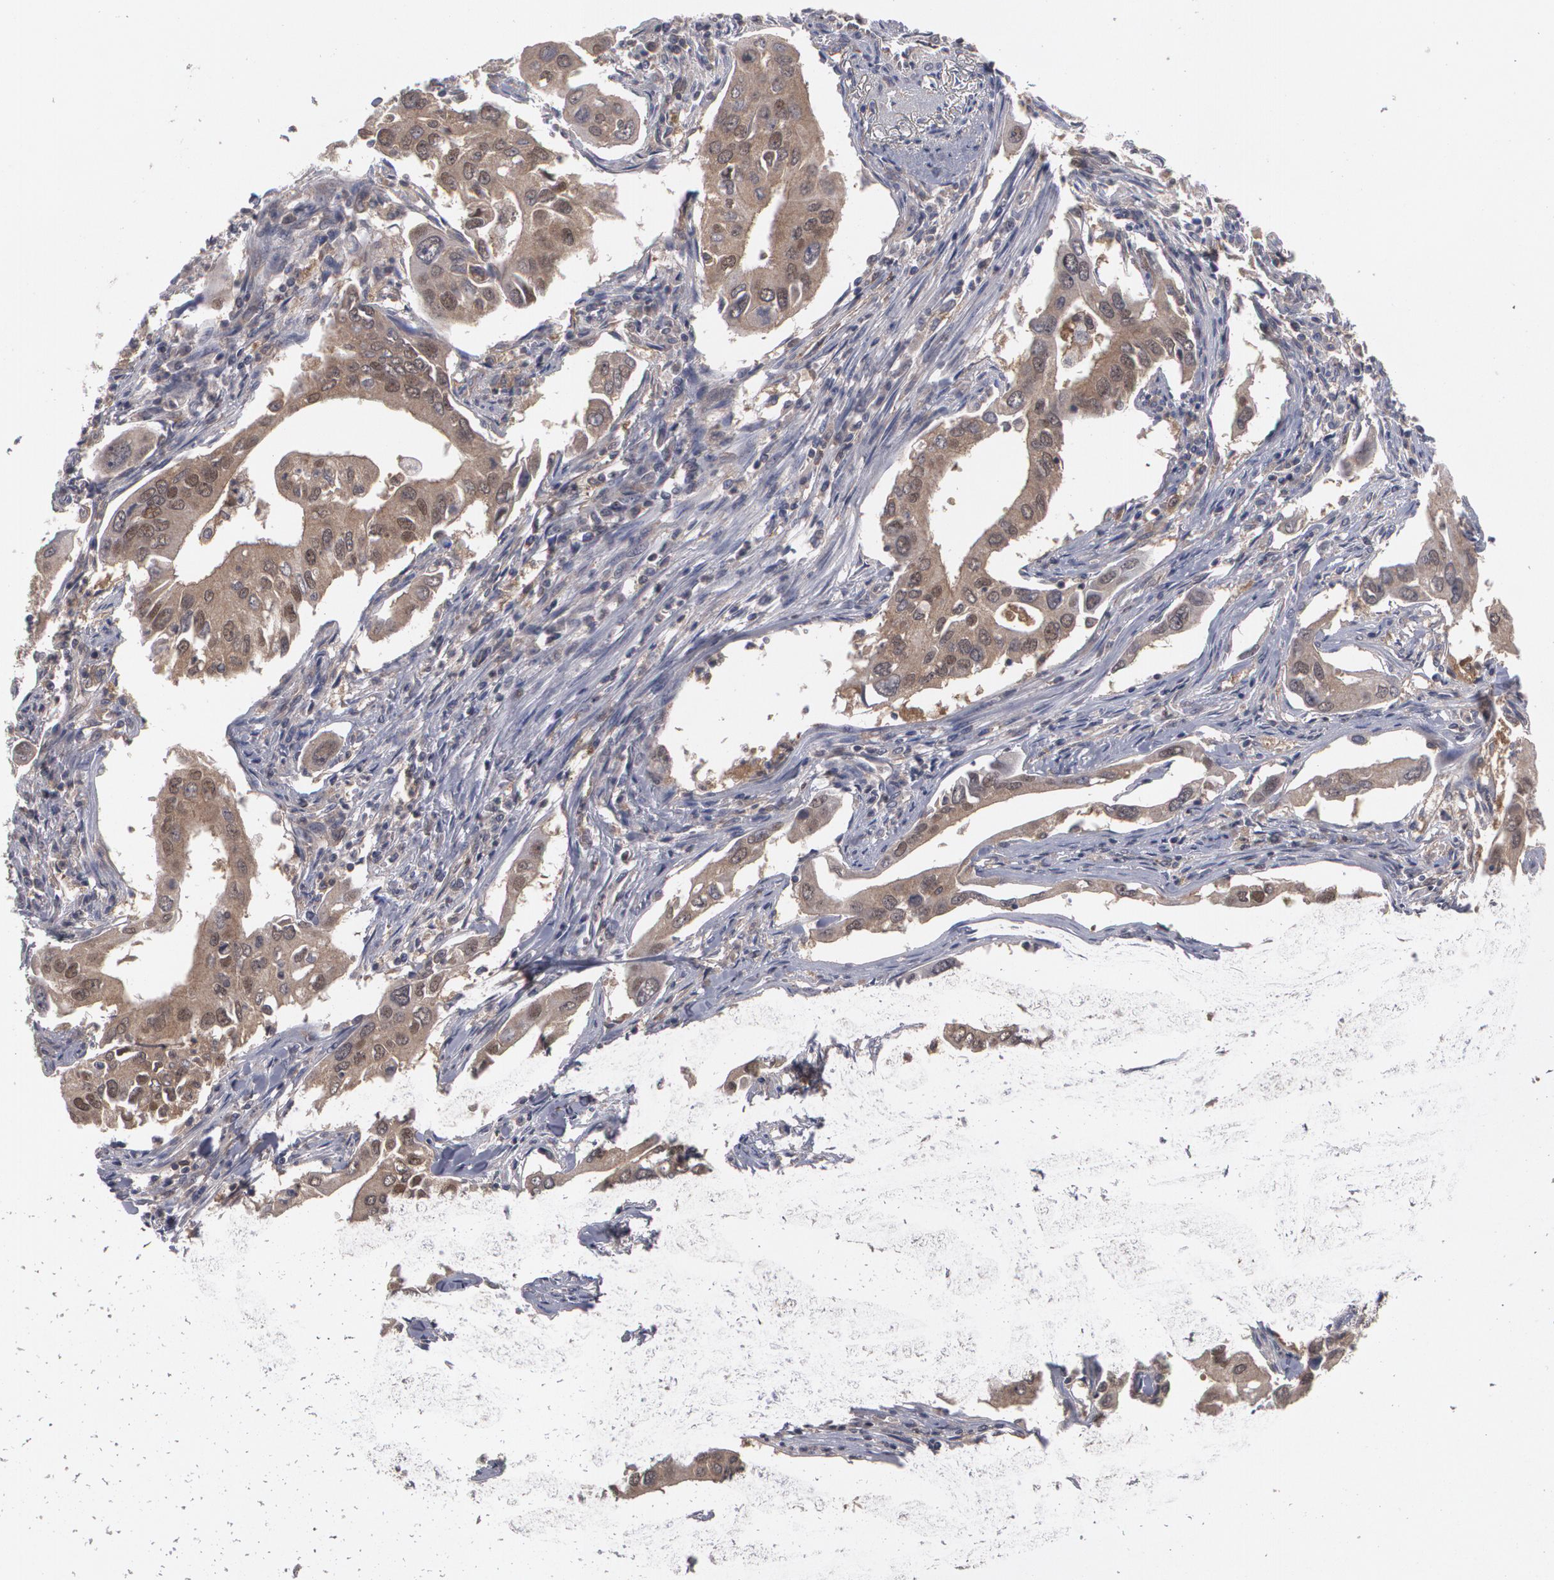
{"staining": {"intensity": "weak", "quantity": "25%-75%", "location": "cytoplasmic/membranous"}, "tissue": "lung cancer", "cell_type": "Tumor cells", "image_type": "cancer", "snomed": [{"axis": "morphology", "description": "Adenocarcinoma, NOS"}, {"axis": "topography", "description": "Lung"}], "caption": "DAB immunohistochemical staining of lung cancer (adenocarcinoma) reveals weak cytoplasmic/membranous protein expression in approximately 25%-75% of tumor cells. The staining was performed using DAB to visualize the protein expression in brown, while the nuclei were stained in blue with hematoxylin (Magnification: 20x).", "gene": "HTT", "patient": {"sex": "male", "age": 48}}